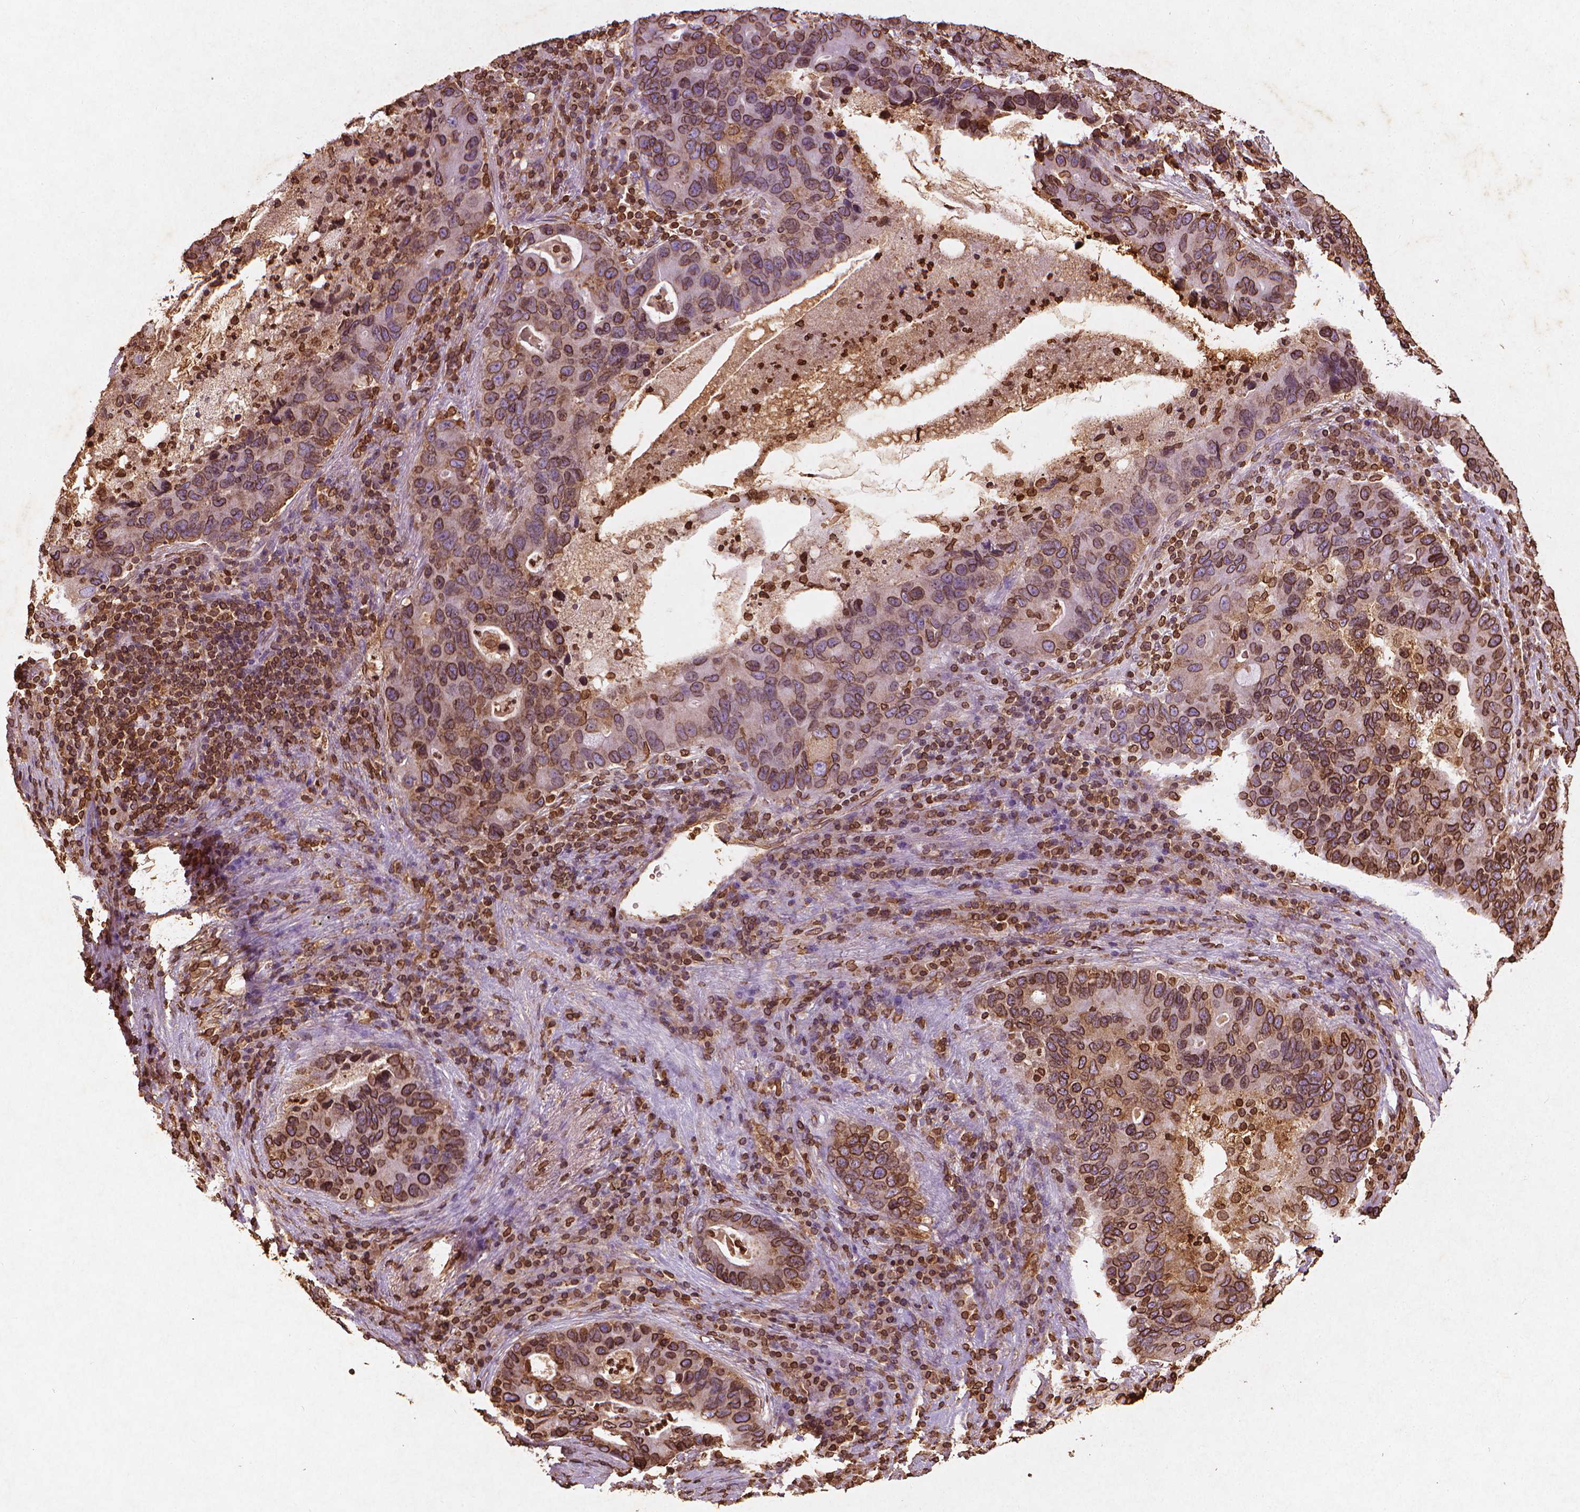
{"staining": {"intensity": "strong", "quantity": ">75%", "location": "cytoplasmic/membranous,nuclear"}, "tissue": "lung cancer", "cell_type": "Tumor cells", "image_type": "cancer", "snomed": [{"axis": "morphology", "description": "Adenocarcinoma, NOS"}, {"axis": "morphology", "description": "Adenocarcinoma, metastatic, NOS"}, {"axis": "topography", "description": "Lymph node"}, {"axis": "topography", "description": "Lung"}], "caption": "IHC (DAB) staining of adenocarcinoma (lung) exhibits strong cytoplasmic/membranous and nuclear protein positivity in about >75% of tumor cells.", "gene": "LMNB1", "patient": {"sex": "female", "age": 54}}